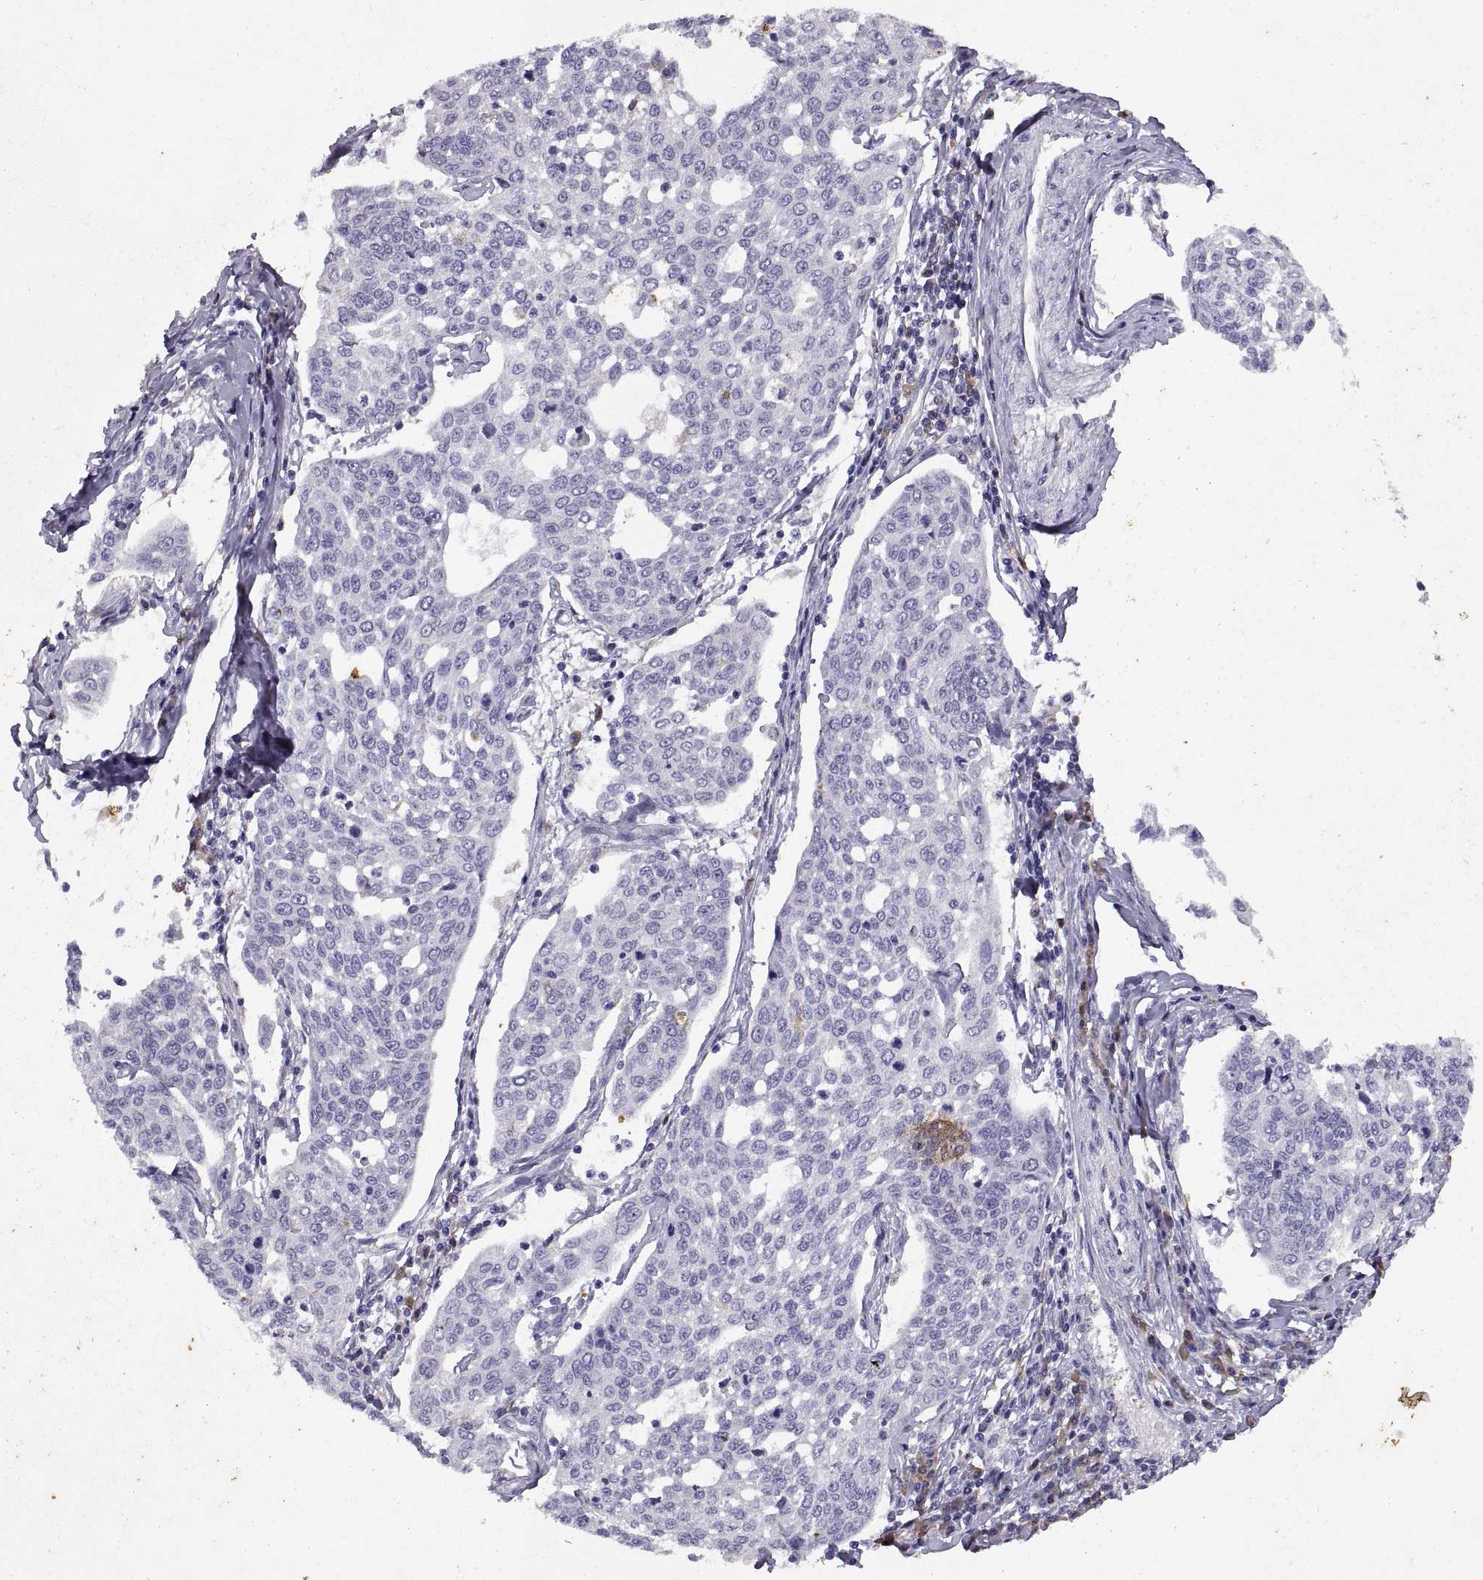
{"staining": {"intensity": "negative", "quantity": "none", "location": "none"}, "tissue": "cervical cancer", "cell_type": "Tumor cells", "image_type": "cancer", "snomed": [{"axis": "morphology", "description": "Squamous cell carcinoma, NOS"}, {"axis": "topography", "description": "Cervix"}], "caption": "An IHC photomicrograph of squamous cell carcinoma (cervical) is shown. There is no staining in tumor cells of squamous cell carcinoma (cervical).", "gene": "DOK3", "patient": {"sex": "female", "age": 34}}